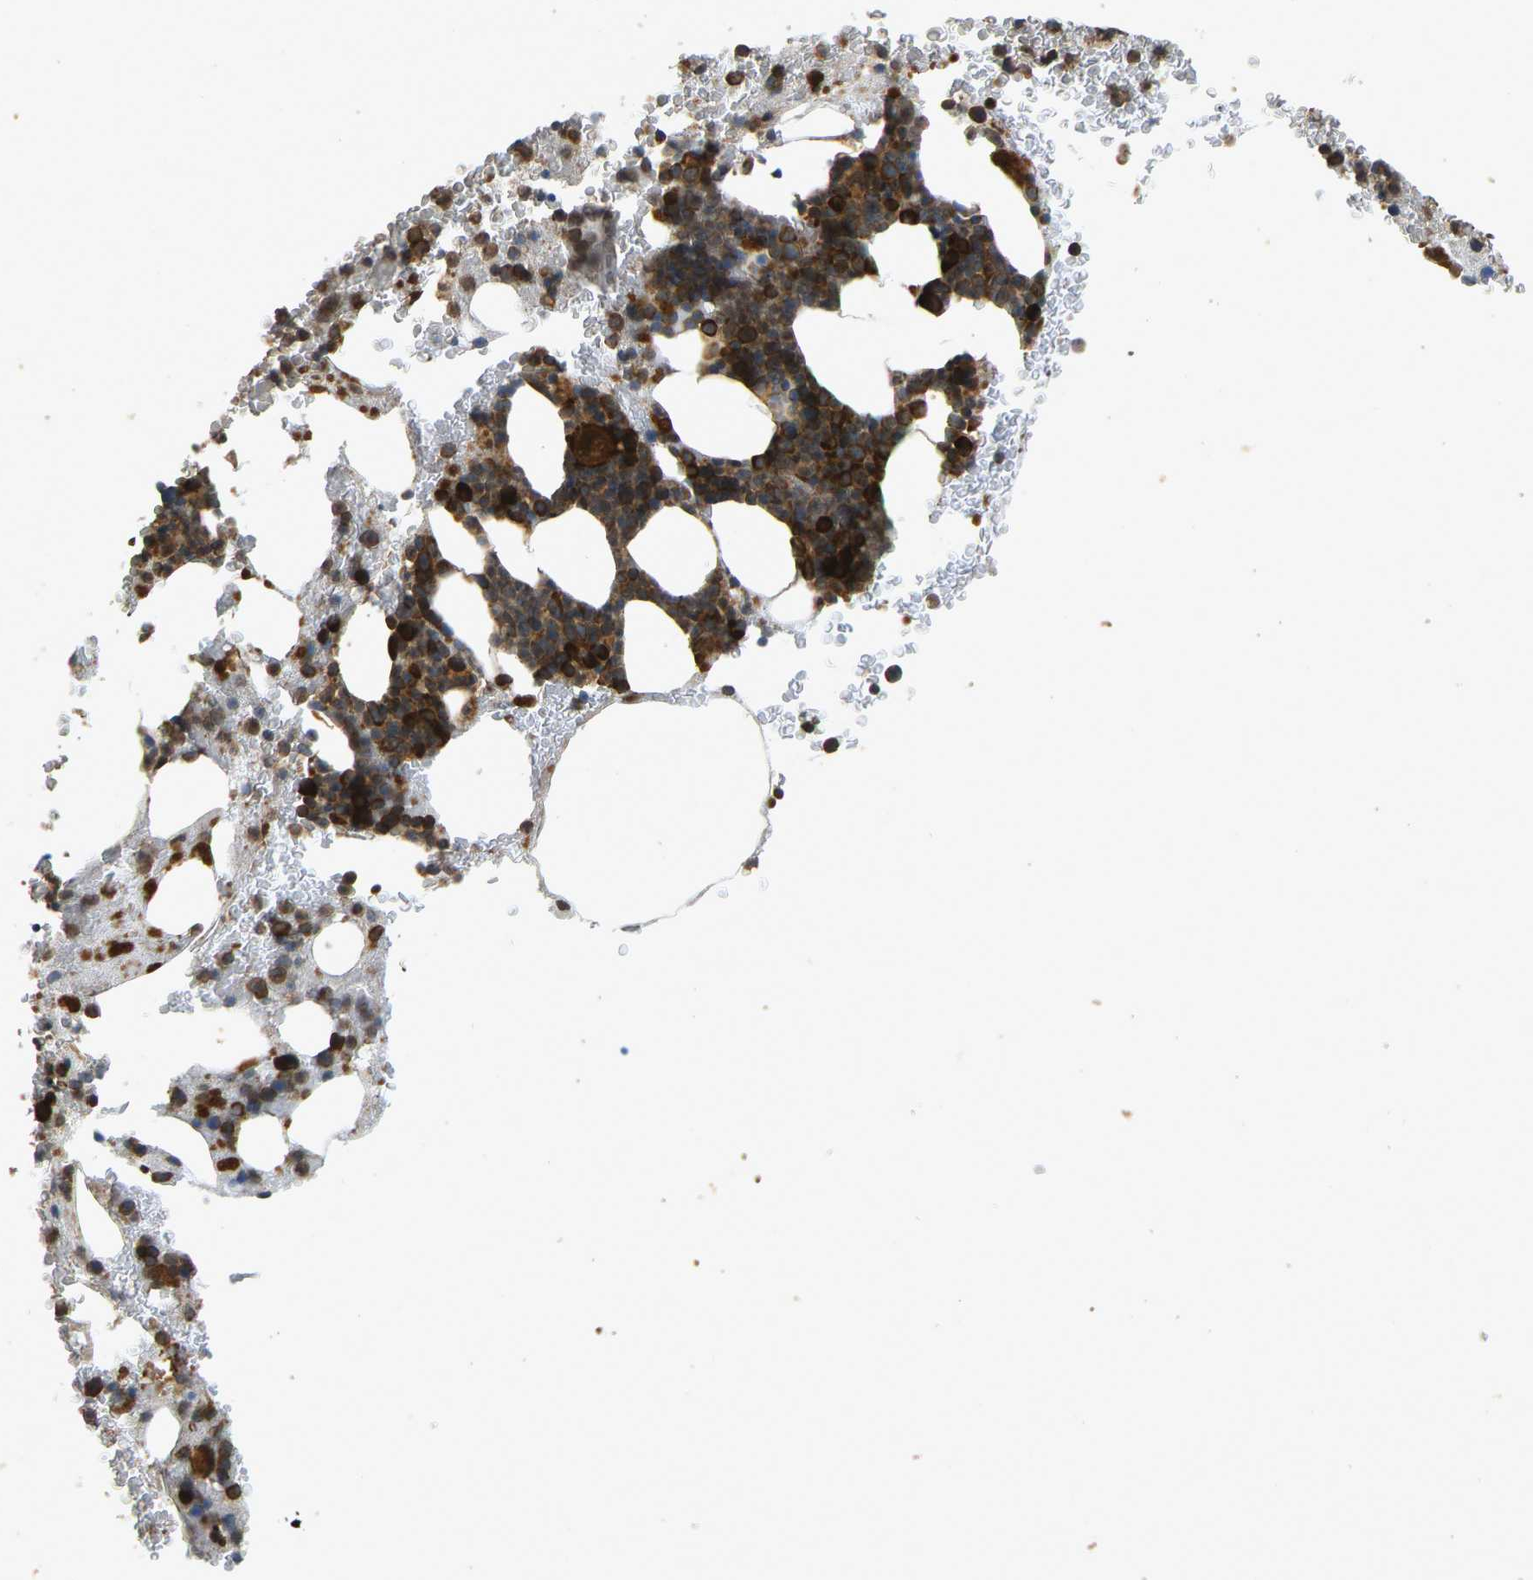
{"staining": {"intensity": "strong", "quantity": ">75%", "location": "cytoplasmic/membranous"}, "tissue": "bone marrow", "cell_type": "Hematopoietic cells", "image_type": "normal", "snomed": [{"axis": "morphology", "description": "Normal tissue, NOS"}, {"axis": "morphology", "description": "Inflammation, NOS"}, {"axis": "topography", "description": "Bone marrow"}], "caption": "IHC (DAB (3,3'-diaminobenzidine)) staining of normal bone marrow exhibits strong cytoplasmic/membranous protein expression in approximately >75% of hematopoietic cells.", "gene": "RPN2", "patient": {"sex": "male", "age": 63}}